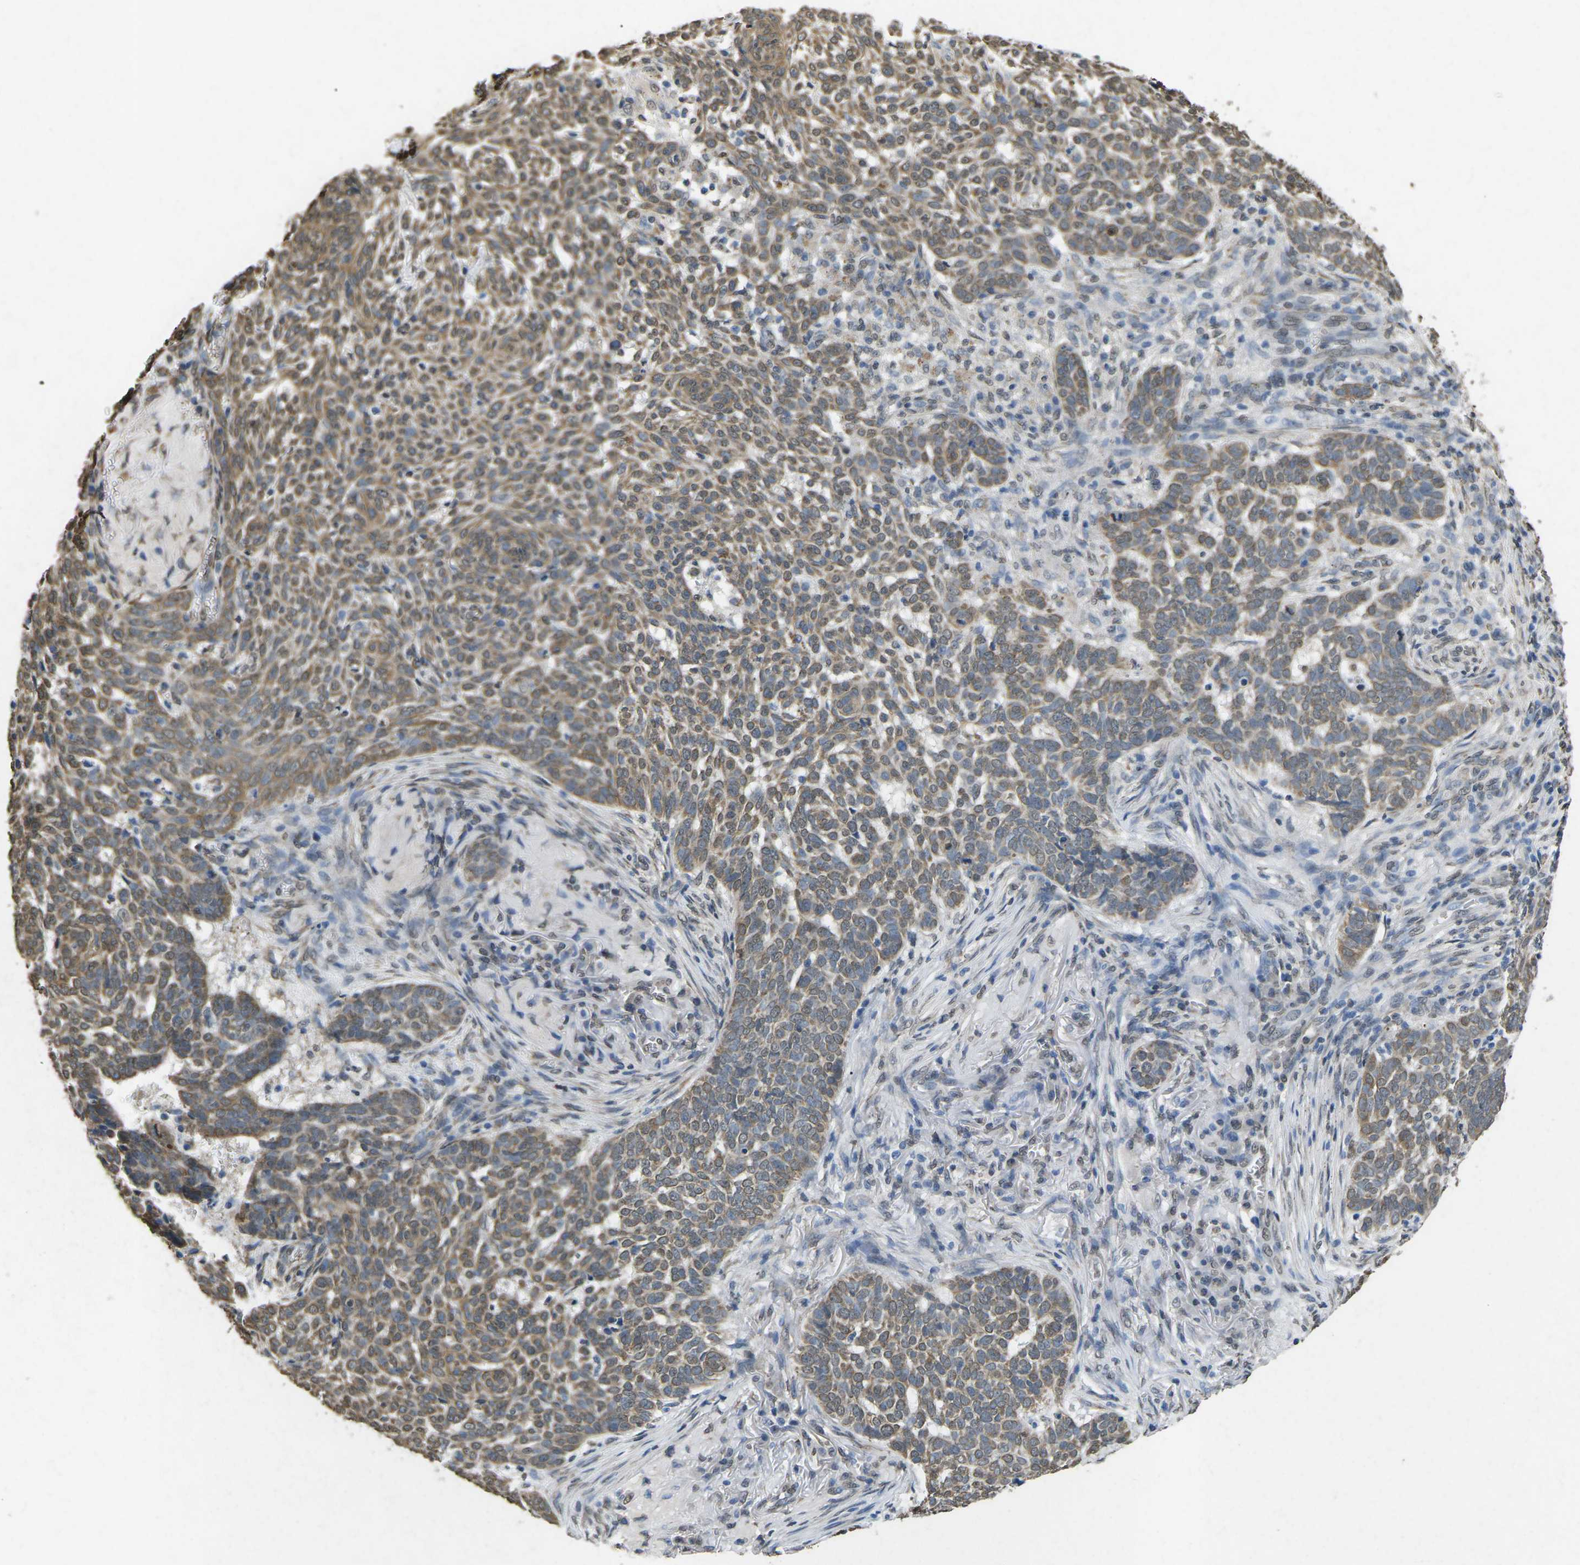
{"staining": {"intensity": "moderate", "quantity": "25%-75%", "location": "cytoplasmic/membranous"}, "tissue": "skin cancer", "cell_type": "Tumor cells", "image_type": "cancer", "snomed": [{"axis": "morphology", "description": "Basal cell carcinoma"}, {"axis": "topography", "description": "Skin"}], "caption": "This micrograph shows skin cancer (basal cell carcinoma) stained with IHC to label a protein in brown. The cytoplasmic/membranous of tumor cells show moderate positivity for the protein. Nuclei are counter-stained blue.", "gene": "SCNN1B", "patient": {"sex": "male", "age": 85}}